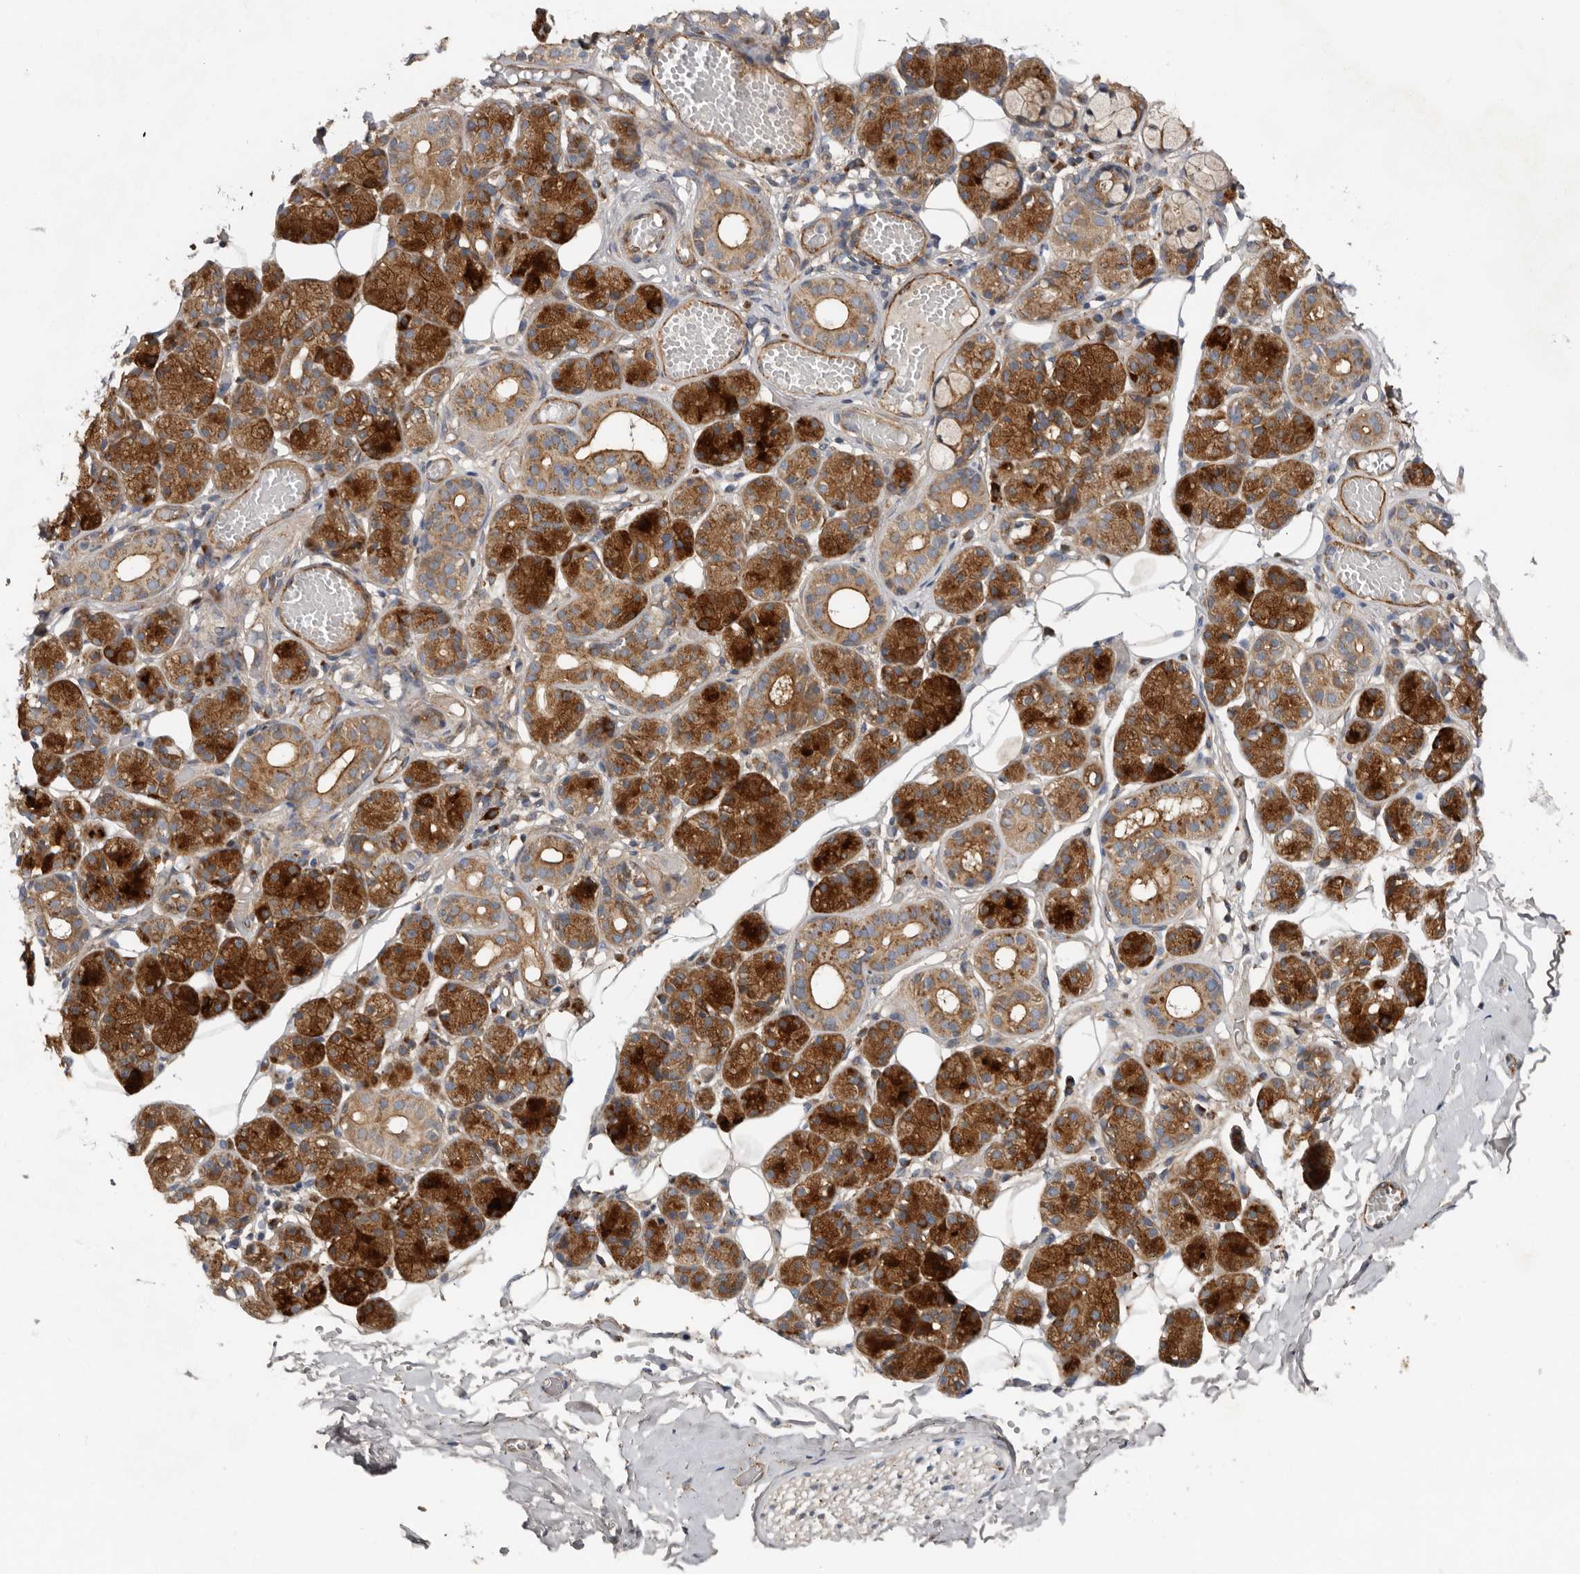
{"staining": {"intensity": "strong", "quantity": ">75%", "location": "cytoplasmic/membranous"}, "tissue": "salivary gland", "cell_type": "Glandular cells", "image_type": "normal", "snomed": [{"axis": "morphology", "description": "Normal tissue, NOS"}, {"axis": "topography", "description": "Salivary gland"}], "caption": "Salivary gland stained with DAB IHC shows high levels of strong cytoplasmic/membranous expression in approximately >75% of glandular cells.", "gene": "LUZP1", "patient": {"sex": "male", "age": 63}}